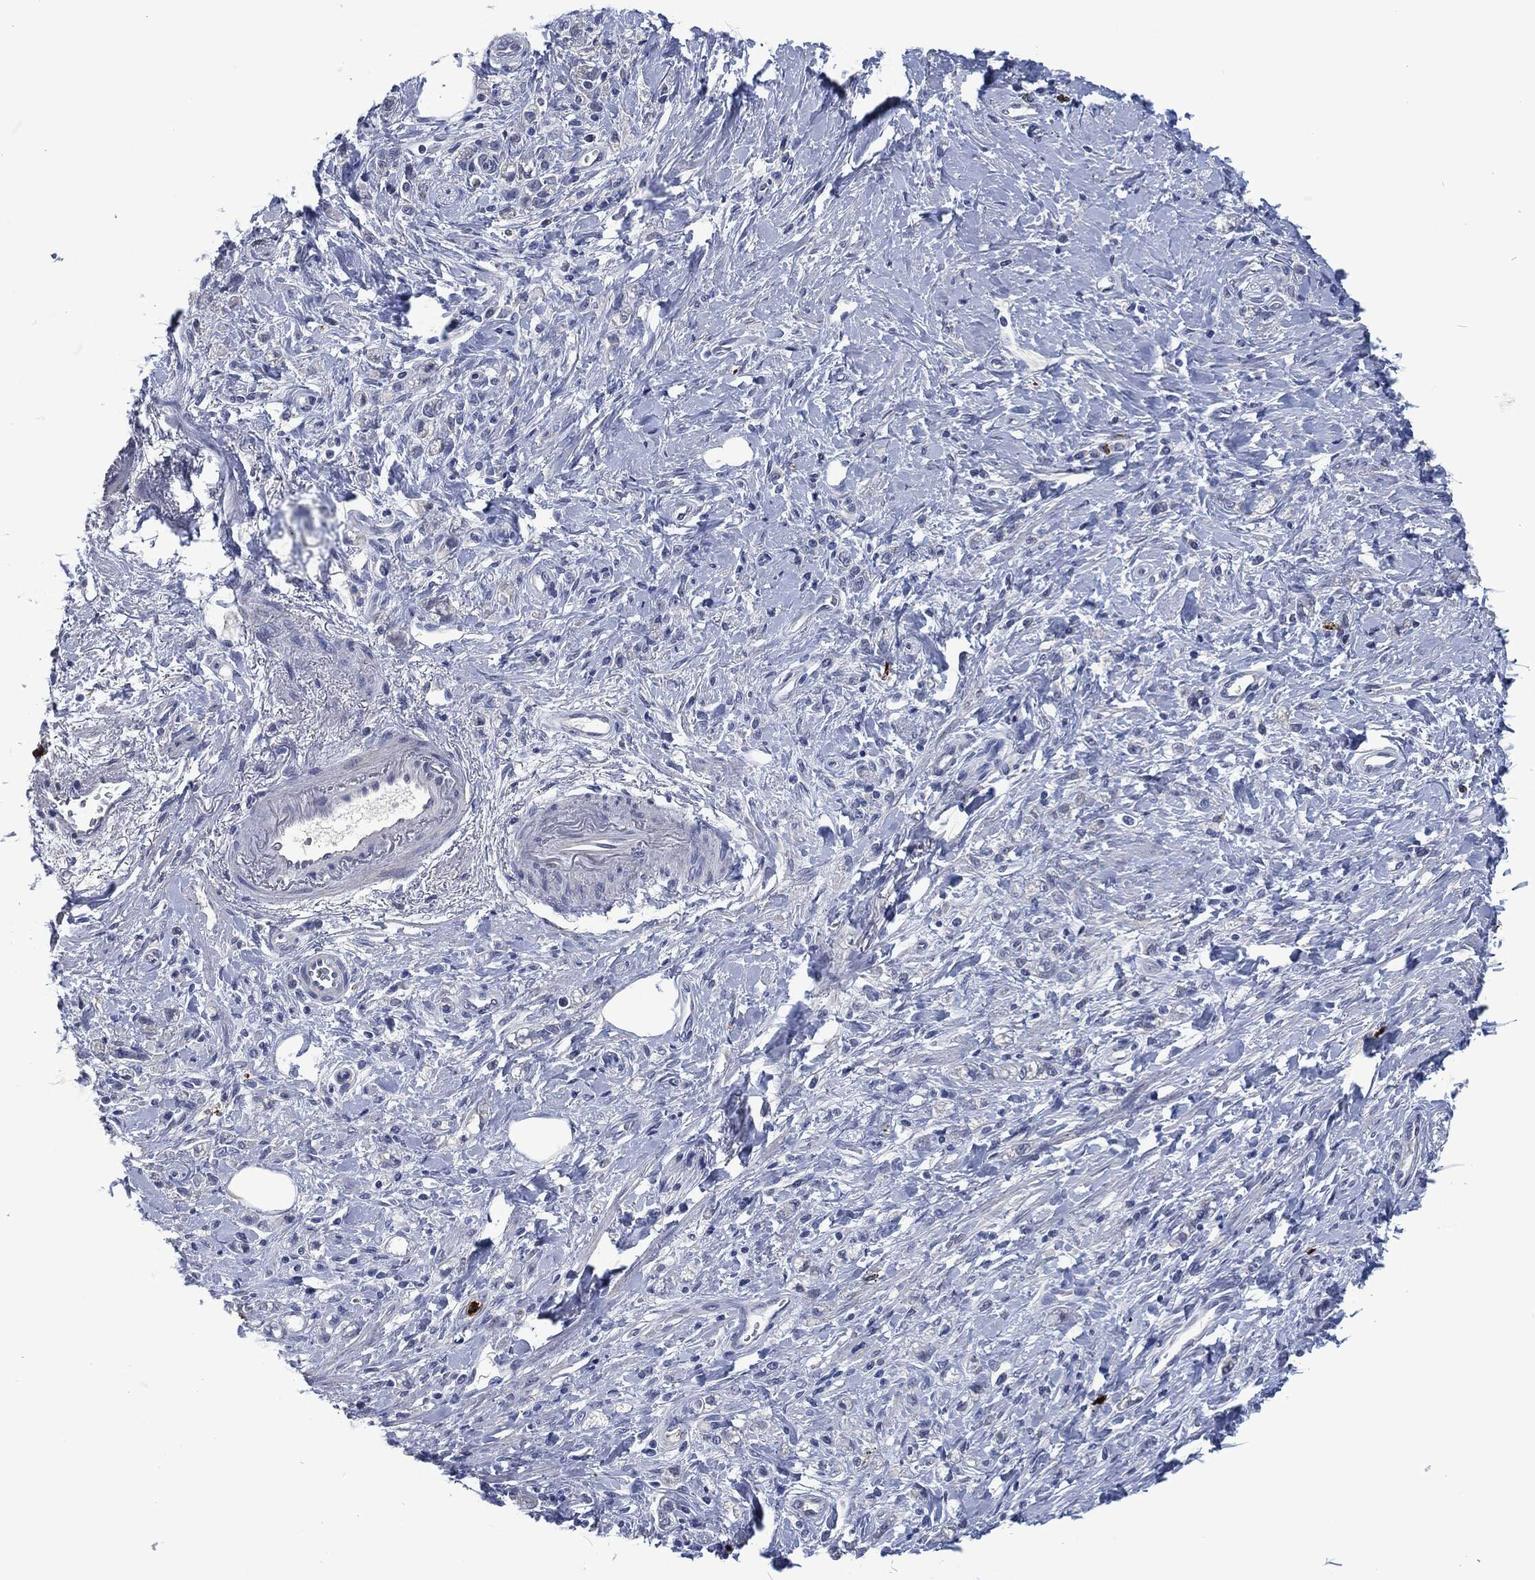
{"staining": {"intensity": "negative", "quantity": "none", "location": "none"}, "tissue": "stomach cancer", "cell_type": "Tumor cells", "image_type": "cancer", "snomed": [{"axis": "morphology", "description": "Adenocarcinoma, NOS"}, {"axis": "topography", "description": "Stomach"}], "caption": "Tumor cells show no significant expression in stomach cancer (adenocarcinoma).", "gene": "MPO", "patient": {"sex": "male", "age": 77}}